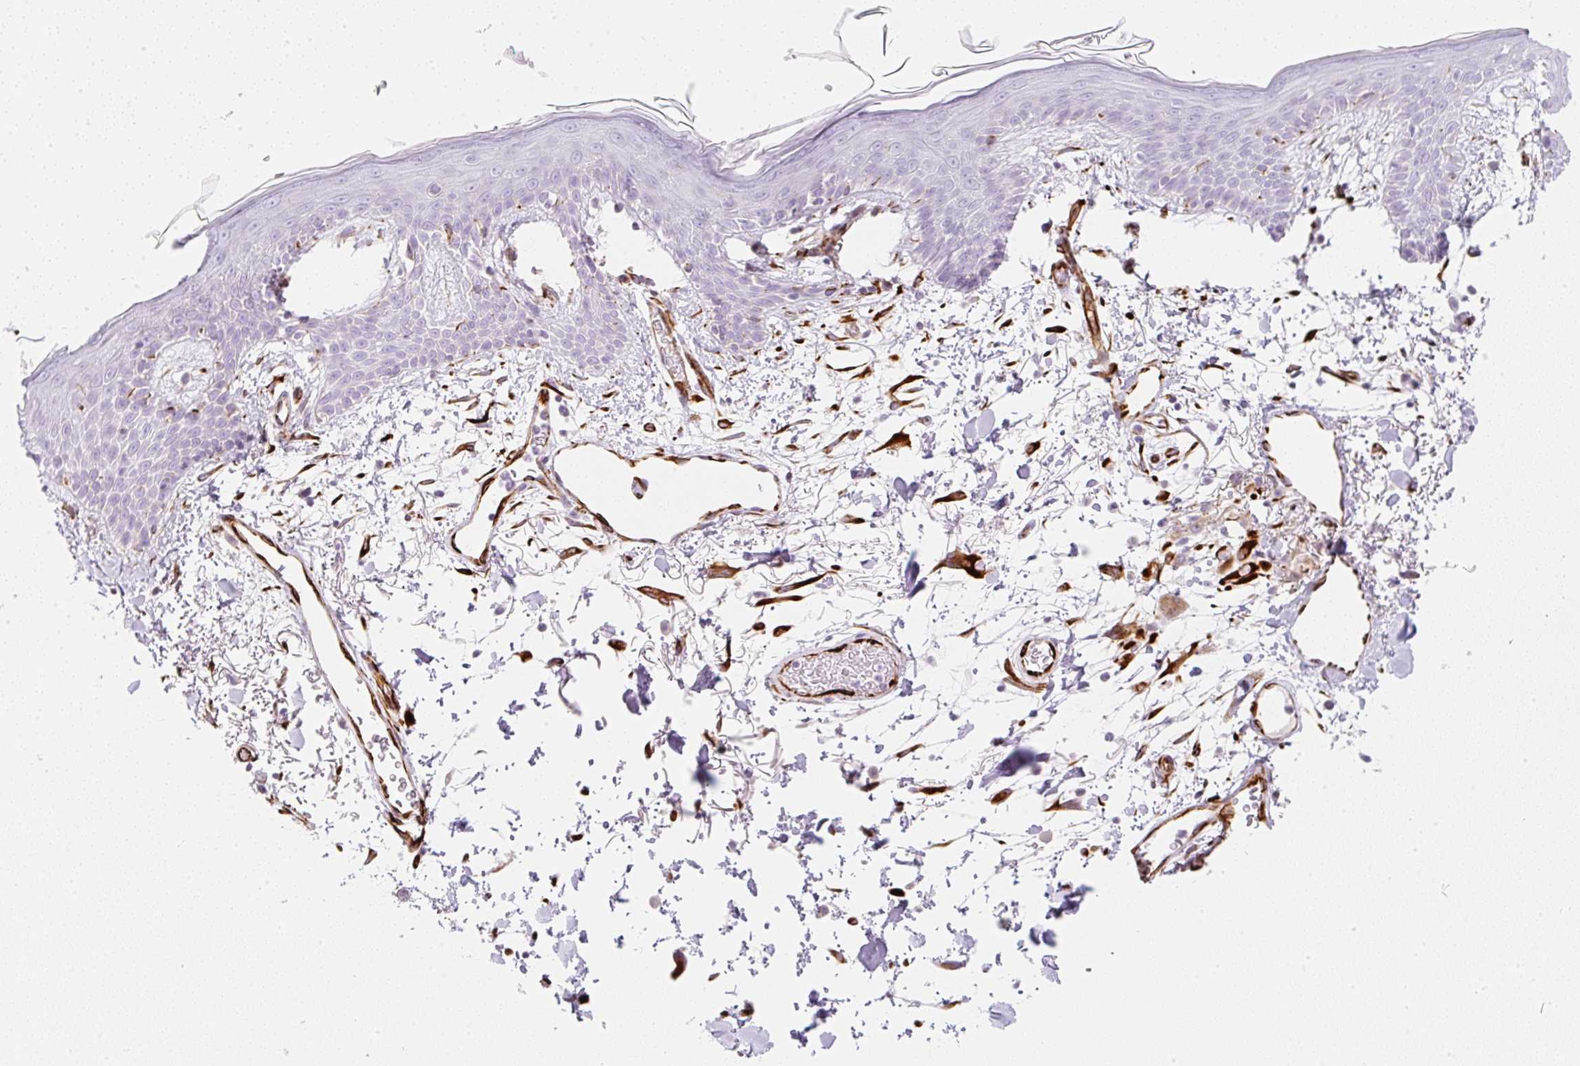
{"staining": {"intensity": "strong", "quantity": "<25%", "location": "cytoplasmic/membranous,nuclear"}, "tissue": "skin", "cell_type": "Fibroblasts", "image_type": "normal", "snomed": [{"axis": "morphology", "description": "Normal tissue, NOS"}, {"axis": "topography", "description": "Skin"}], "caption": "Skin stained with immunohistochemistry displays strong cytoplasmic/membranous,nuclear expression in about <25% of fibroblasts.", "gene": "ZNF689", "patient": {"sex": "male", "age": 79}}